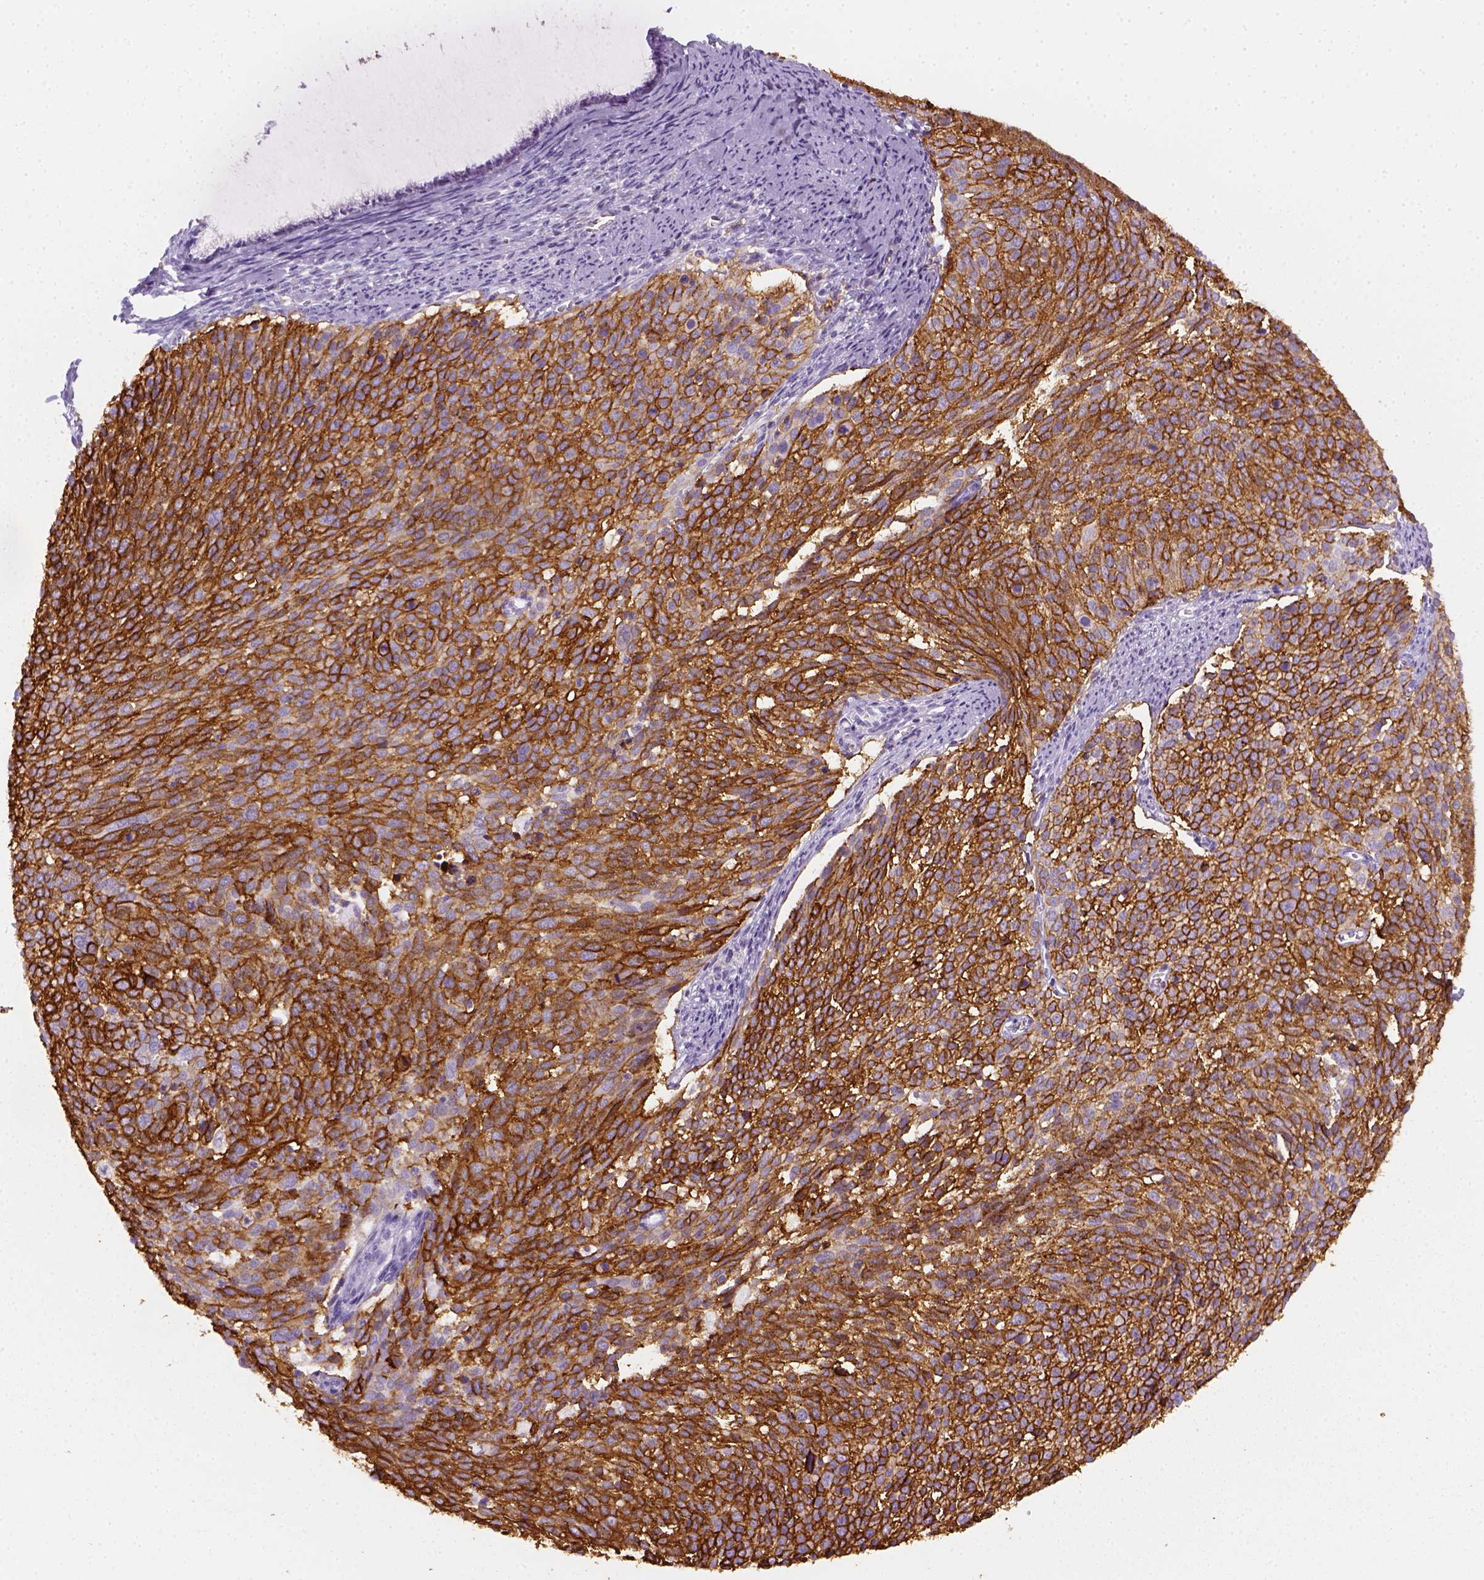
{"staining": {"intensity": "strong", "quantity": ">75%", "location": "cytoplasmic/membranous"}, "tissue": "cervical cancer", "cell_type": "Tumor cells", "image_type": "cancer", "snomed": [{"axis": "morphology", "description": "Squamous cell carcinoma, NOS"}, {"axis": "topography", "description": "Cervix"}], "caption": "Immunohistochemical staining of human cervical cancer shows strong cytoplasmic/membranous protein staining in approximately >75% of tumor cells.", "gene": "AQP3", "patient": {"sex": "female", "age": 39}}